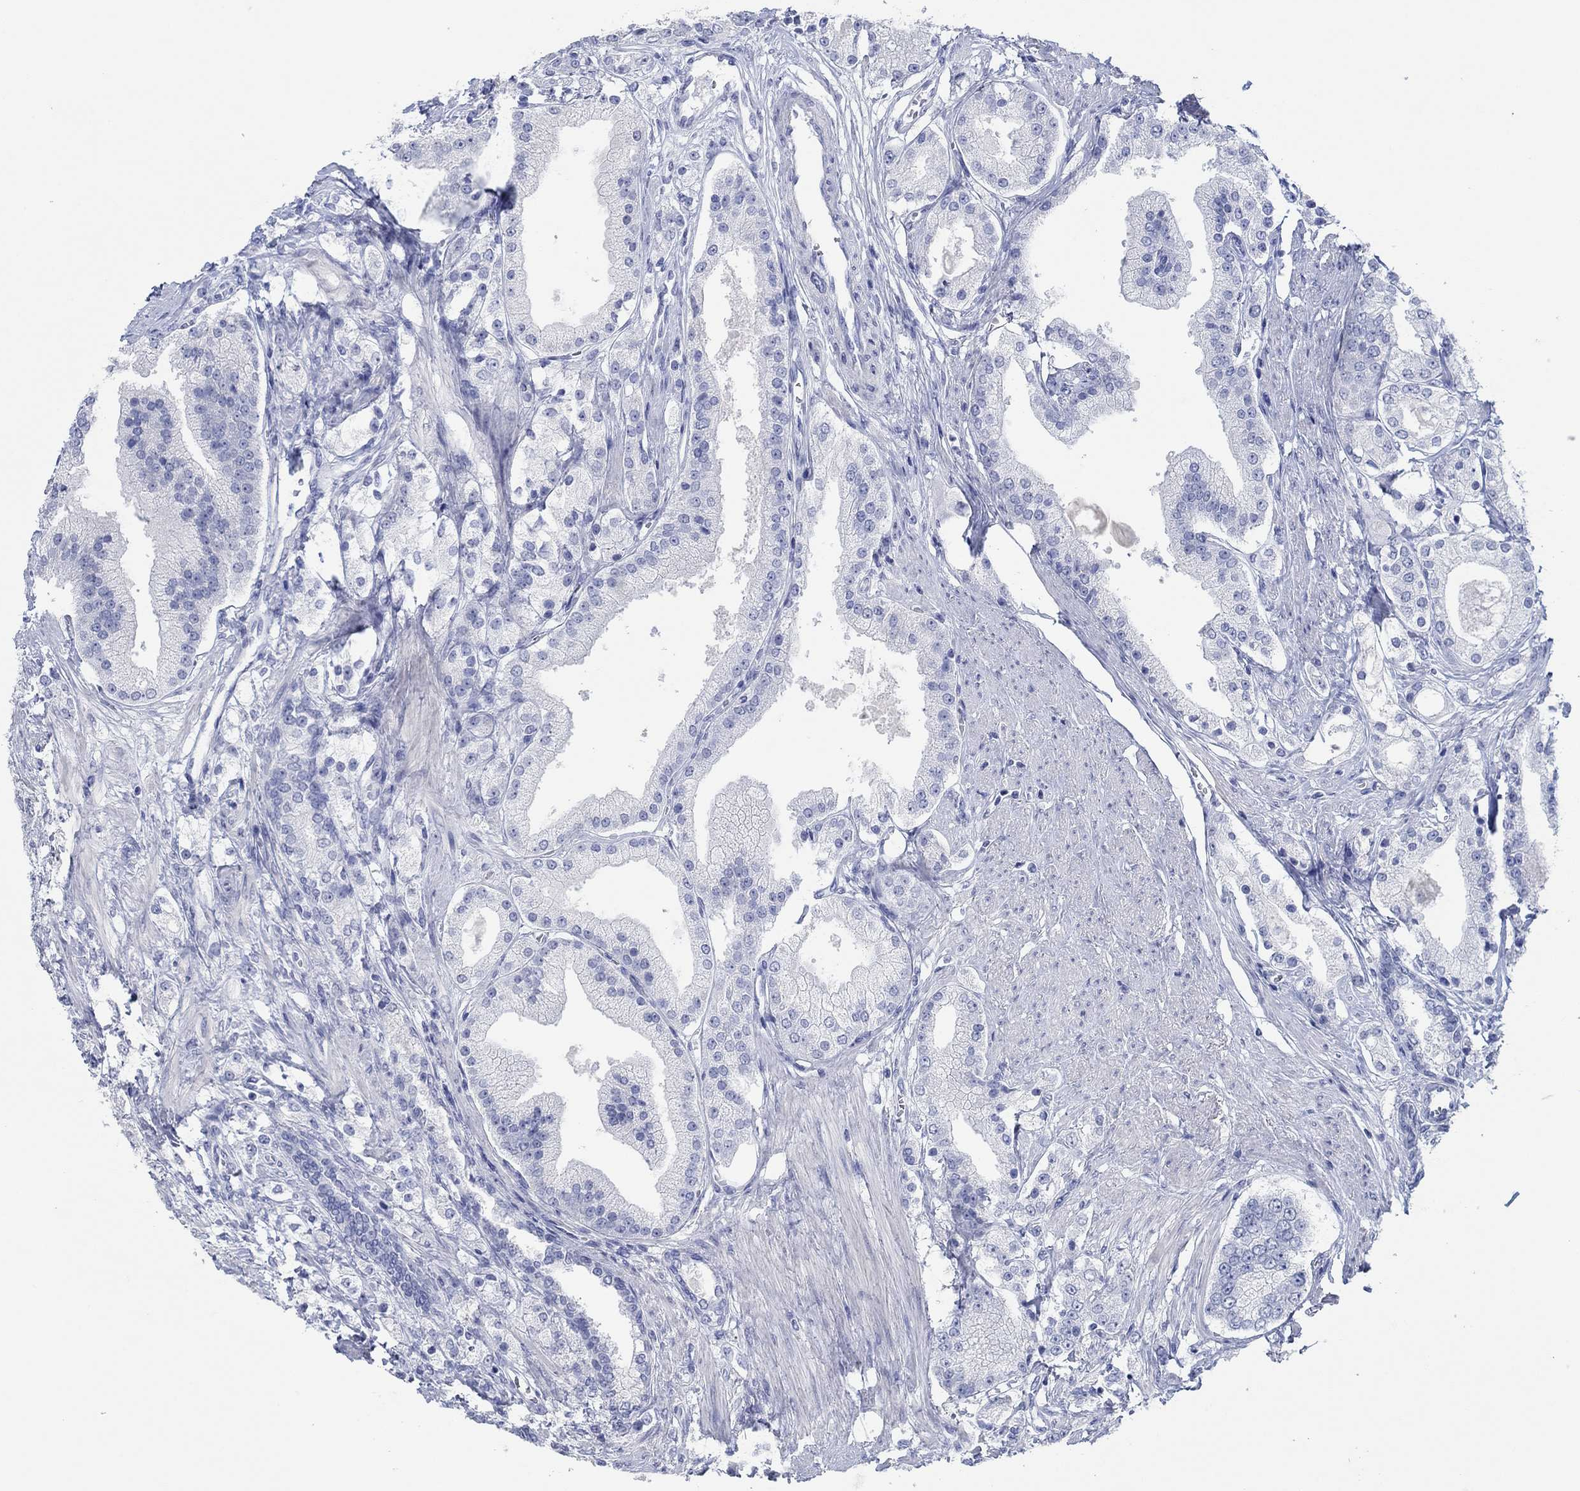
{"staining": {"intensity": "negative", "quantity": "none", "location": "none"}, "tissue": "prostate cancer", "cell_type": "Tumor cells", "image_type": "cancer", "snomed": [{"axis": "morphology", "description": "Adenocarcinoma, NOS"}, {"axis": "topography", "description": "Prostate and seminal vesicle, NOS"}, {"axis": "topography", "description": "Prostate"}], "caption": "A micrograph of human prostate cancer is negative for staining in tumor cells.", "gene": "POU5F1", "patient": {"sex": "male", "age": 67}}